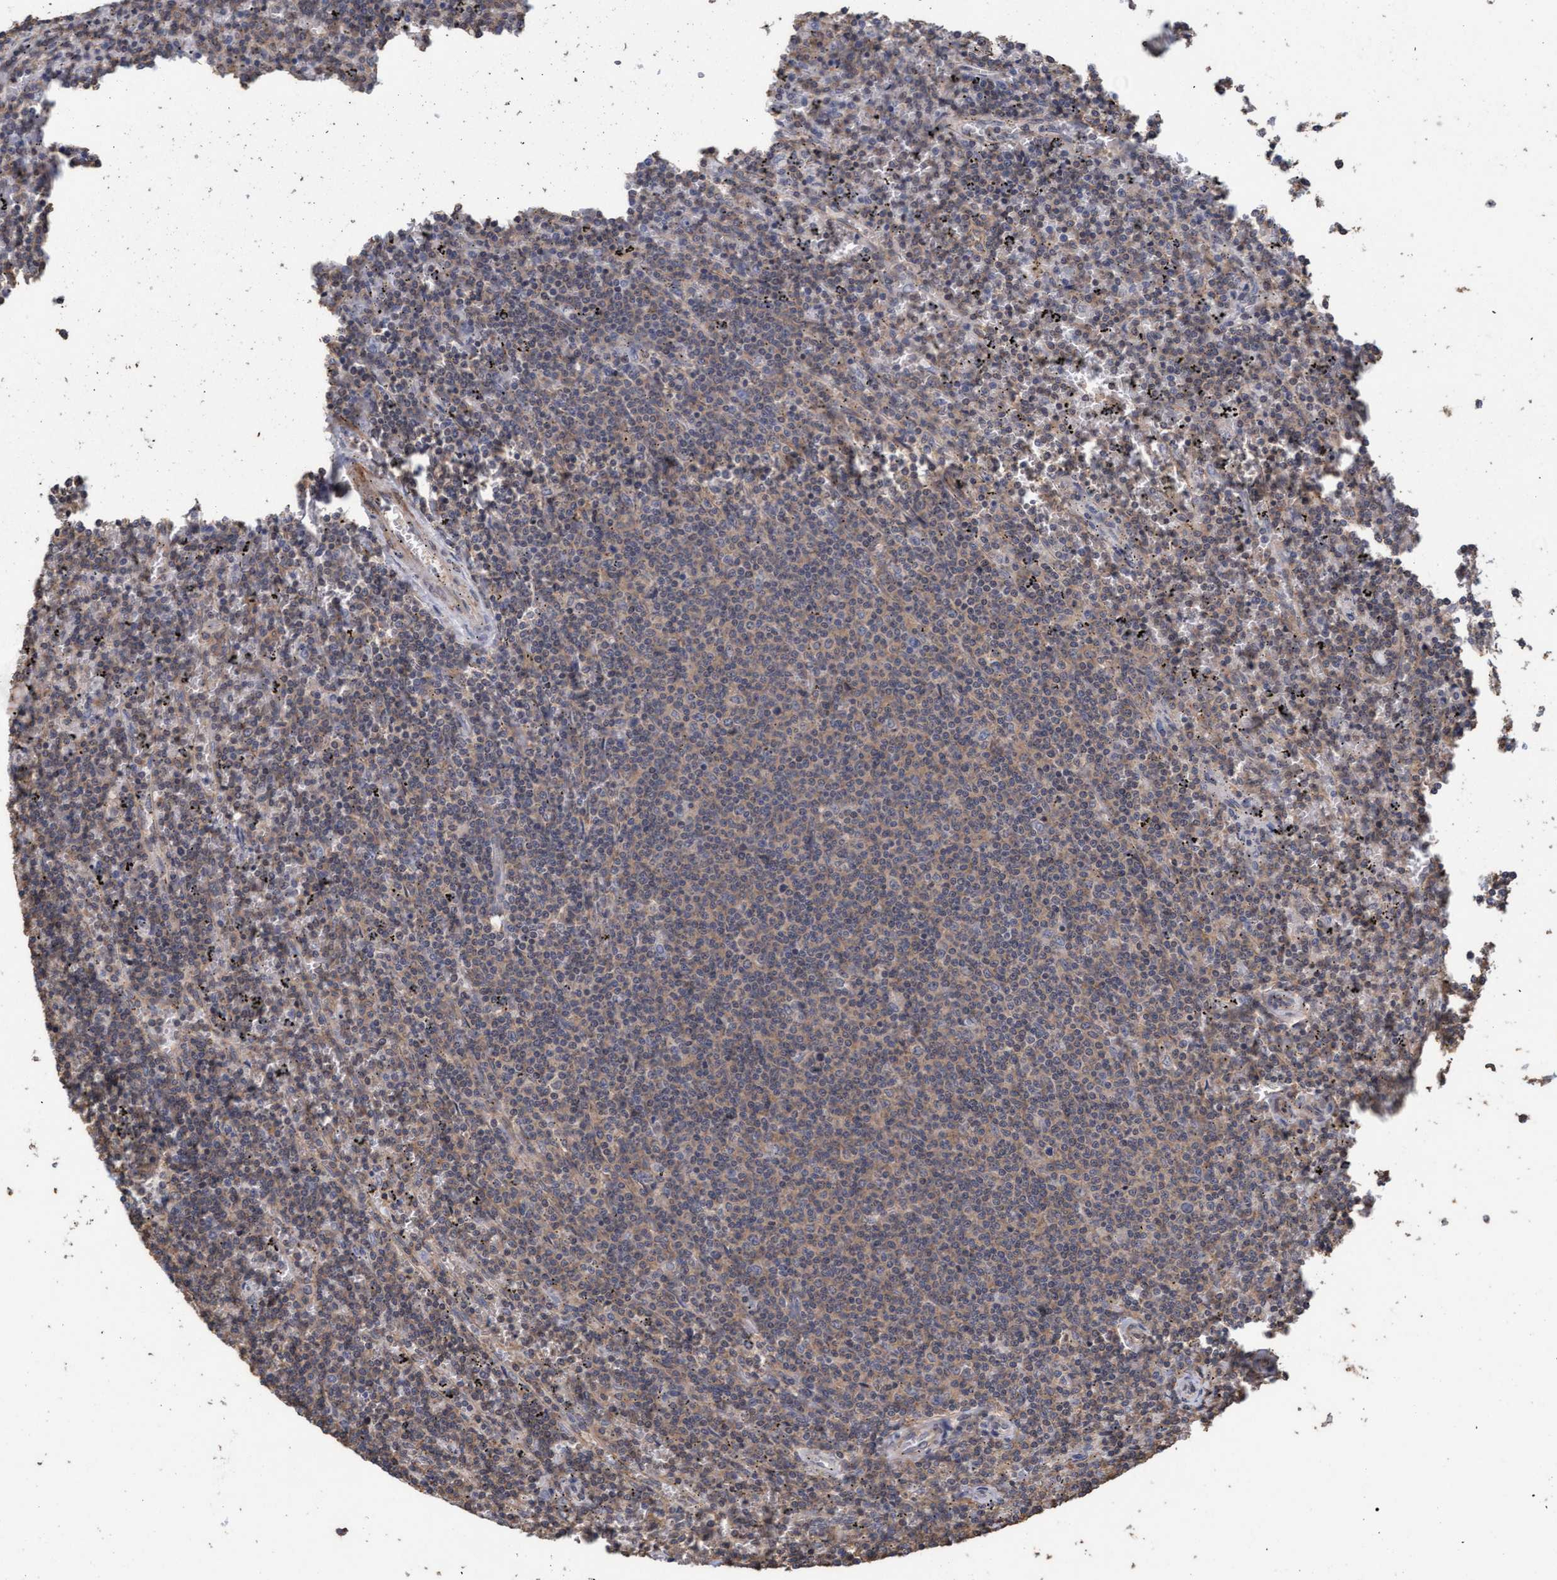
{"staining": {"intensity": "weak", "quantity": "25%-75%", "location": "cytoplasmic/membranous"}, "tissue": "lymphoma", "cell_type": "Tumor cells", "image_type": "cancer", "snomed": [{"axis": "morphology", "description": "Malignant lymphoma, non-Hodgkin's type, Low grade"}, {"axis": "topography", "description": "Spleen"}], "caption": "Immunohistochemical staining of human lymphoma reveals low levels of weak cytoplasmic/membranous positivity in about 25%-75% of tumor cells.", "gene": "FXR2", "patient": {"sex": "female", "age": 50}}